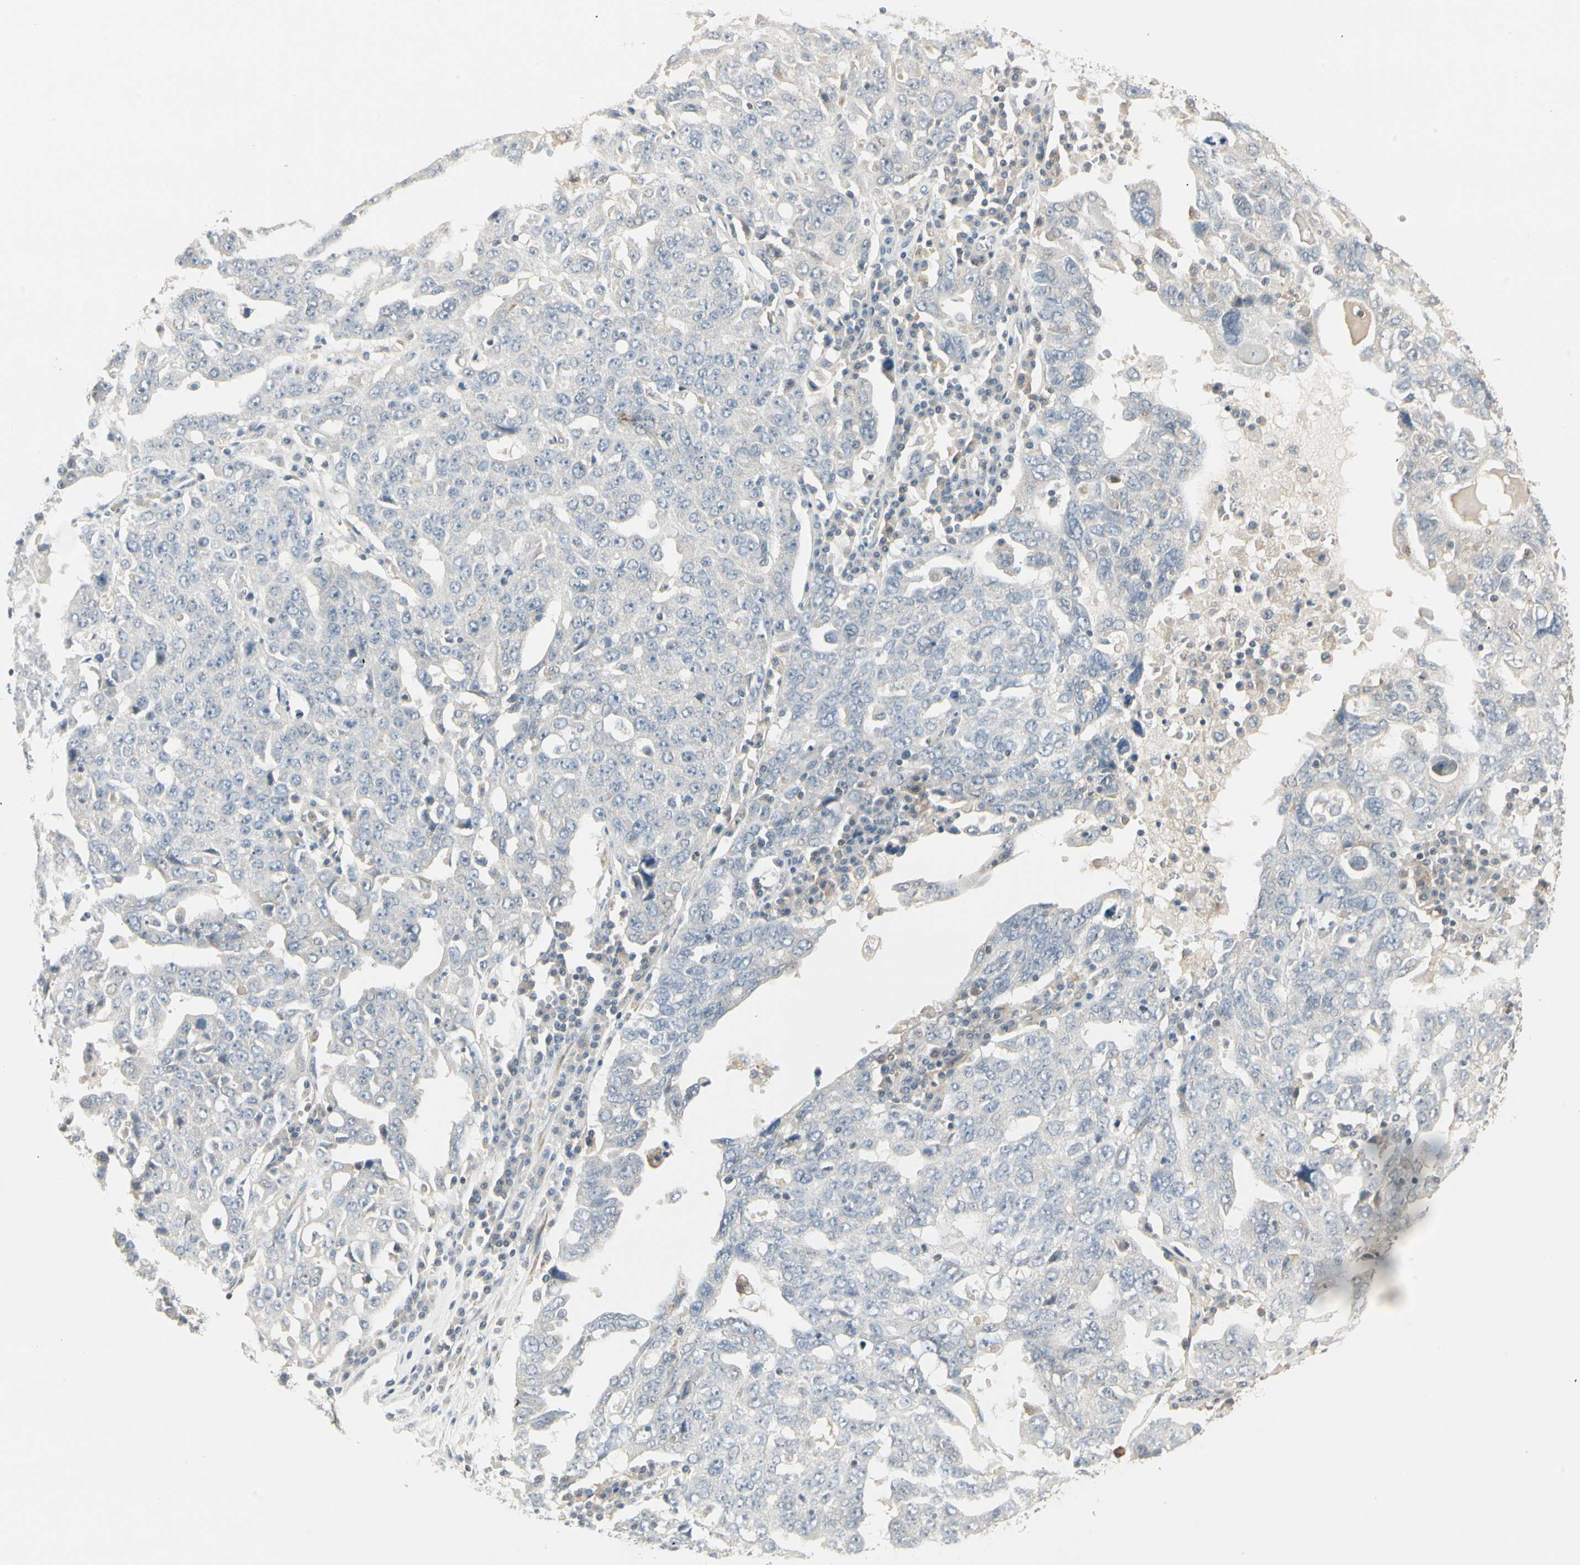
{"staining": {"intensity": "negative", "quantity": "none", "location": "none"}, "tissue": "ovarian cancer", "cell_type": "Tumor cells", "image_type": "cancer", "snomed": [{"axis": "morphology", "description": "Carcinoma, endometroid"}, {"axis": "topography", "description": "Ovary"}], "caption": "Immunohistochemistry (IHC) histopathology image of endometroid carcinoma (ovarian) stained for a protein (brown), which shows no positivity in tumor cells.", "gene": "ZFP36", "patient": {"sex": "female", "age": 62}}